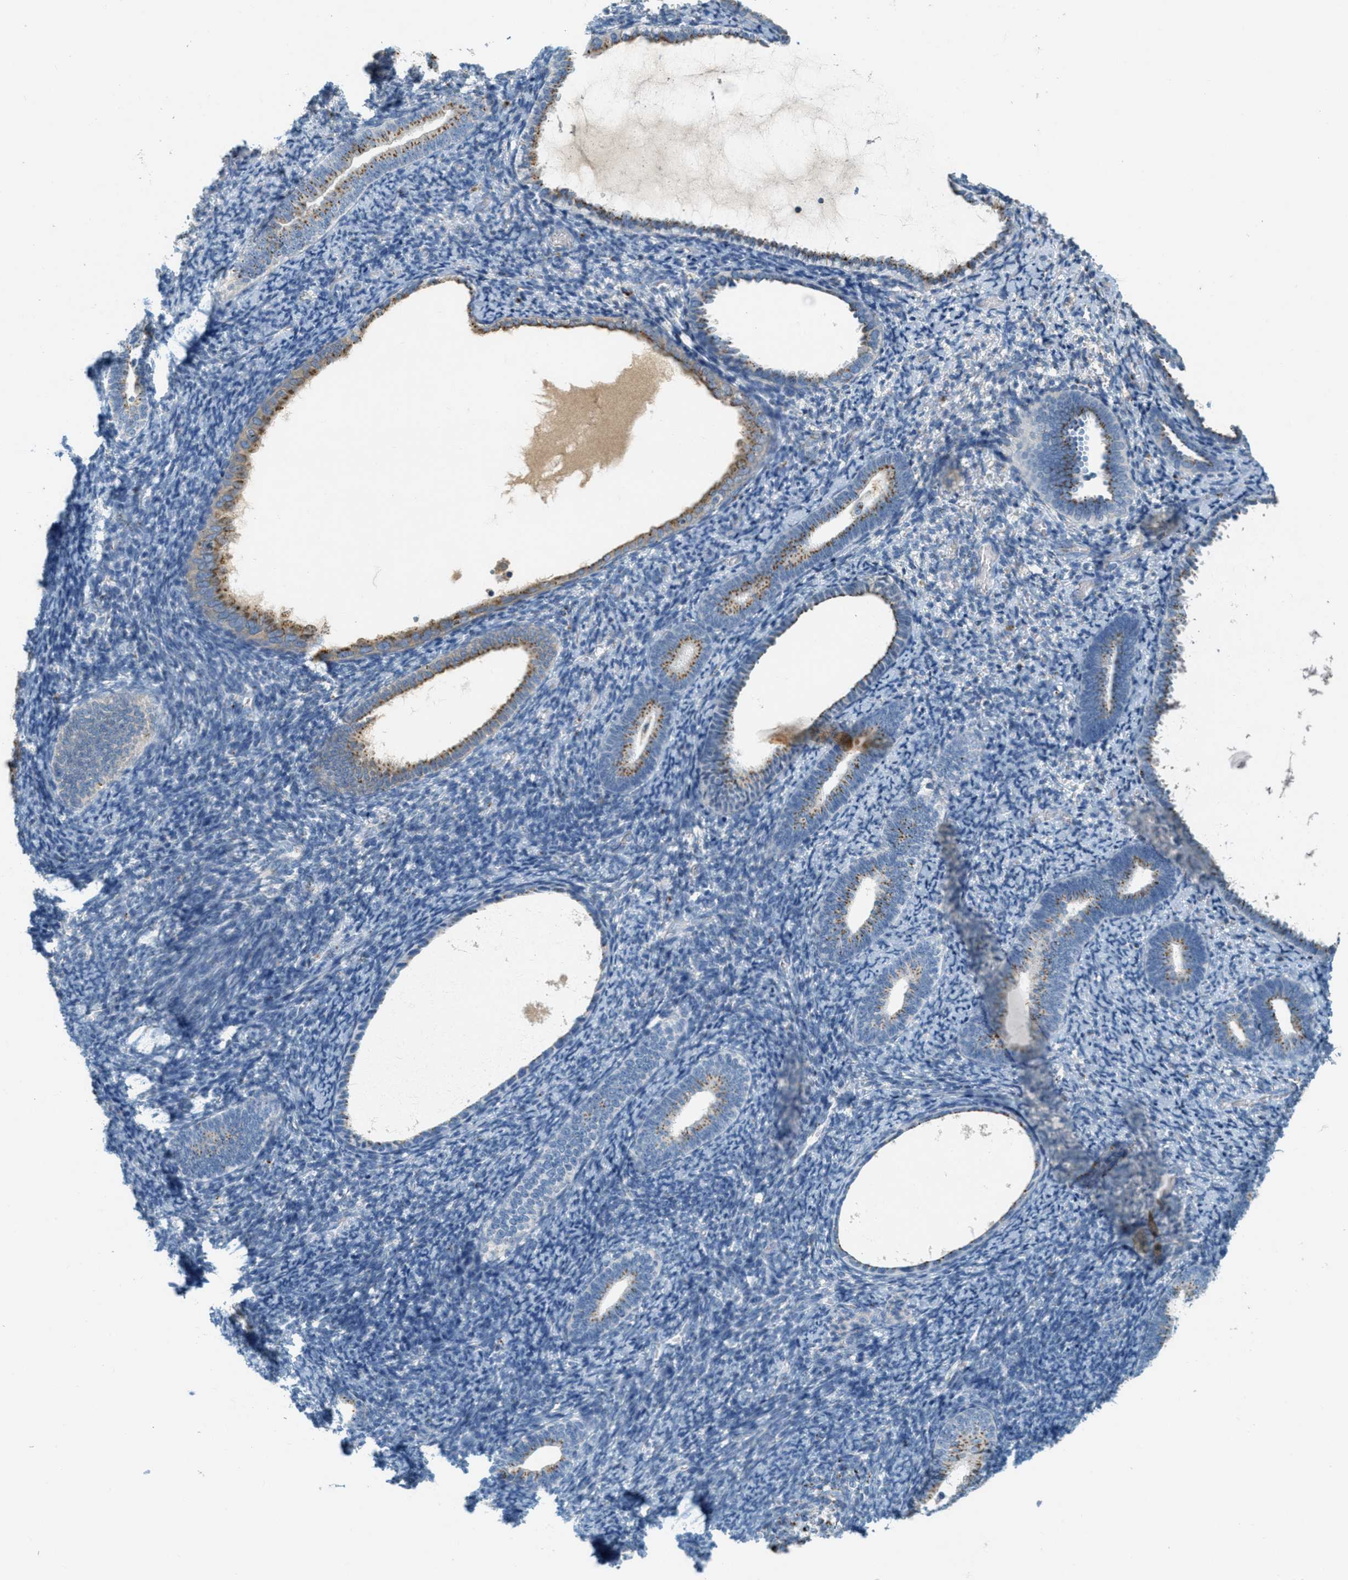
{"staining": {"intensity": "moderate", "quantity": "<25%", "location": "cytoplasmic/membranous"}, "tissue": "endometrium", "cell_type": "Cells in endometrial stroma", "image_type": "normal", "snomed": [{"axis": "morphology", "description": "Normal tissue, NOS"}, {"axis": "topography", "description": "Endometrium"}], "caption": "Immunohistochemistry (DAB) staining of unremarkable endometrium reveals moderate cytoplasmic/membranous protein staining in approximately <25% of cells in endometrial stroma. (DAB IHC with brightfield microscopy, high magnification).", "gene": "ENTPD4", "patient": {"sex": "female", "age": 66}}